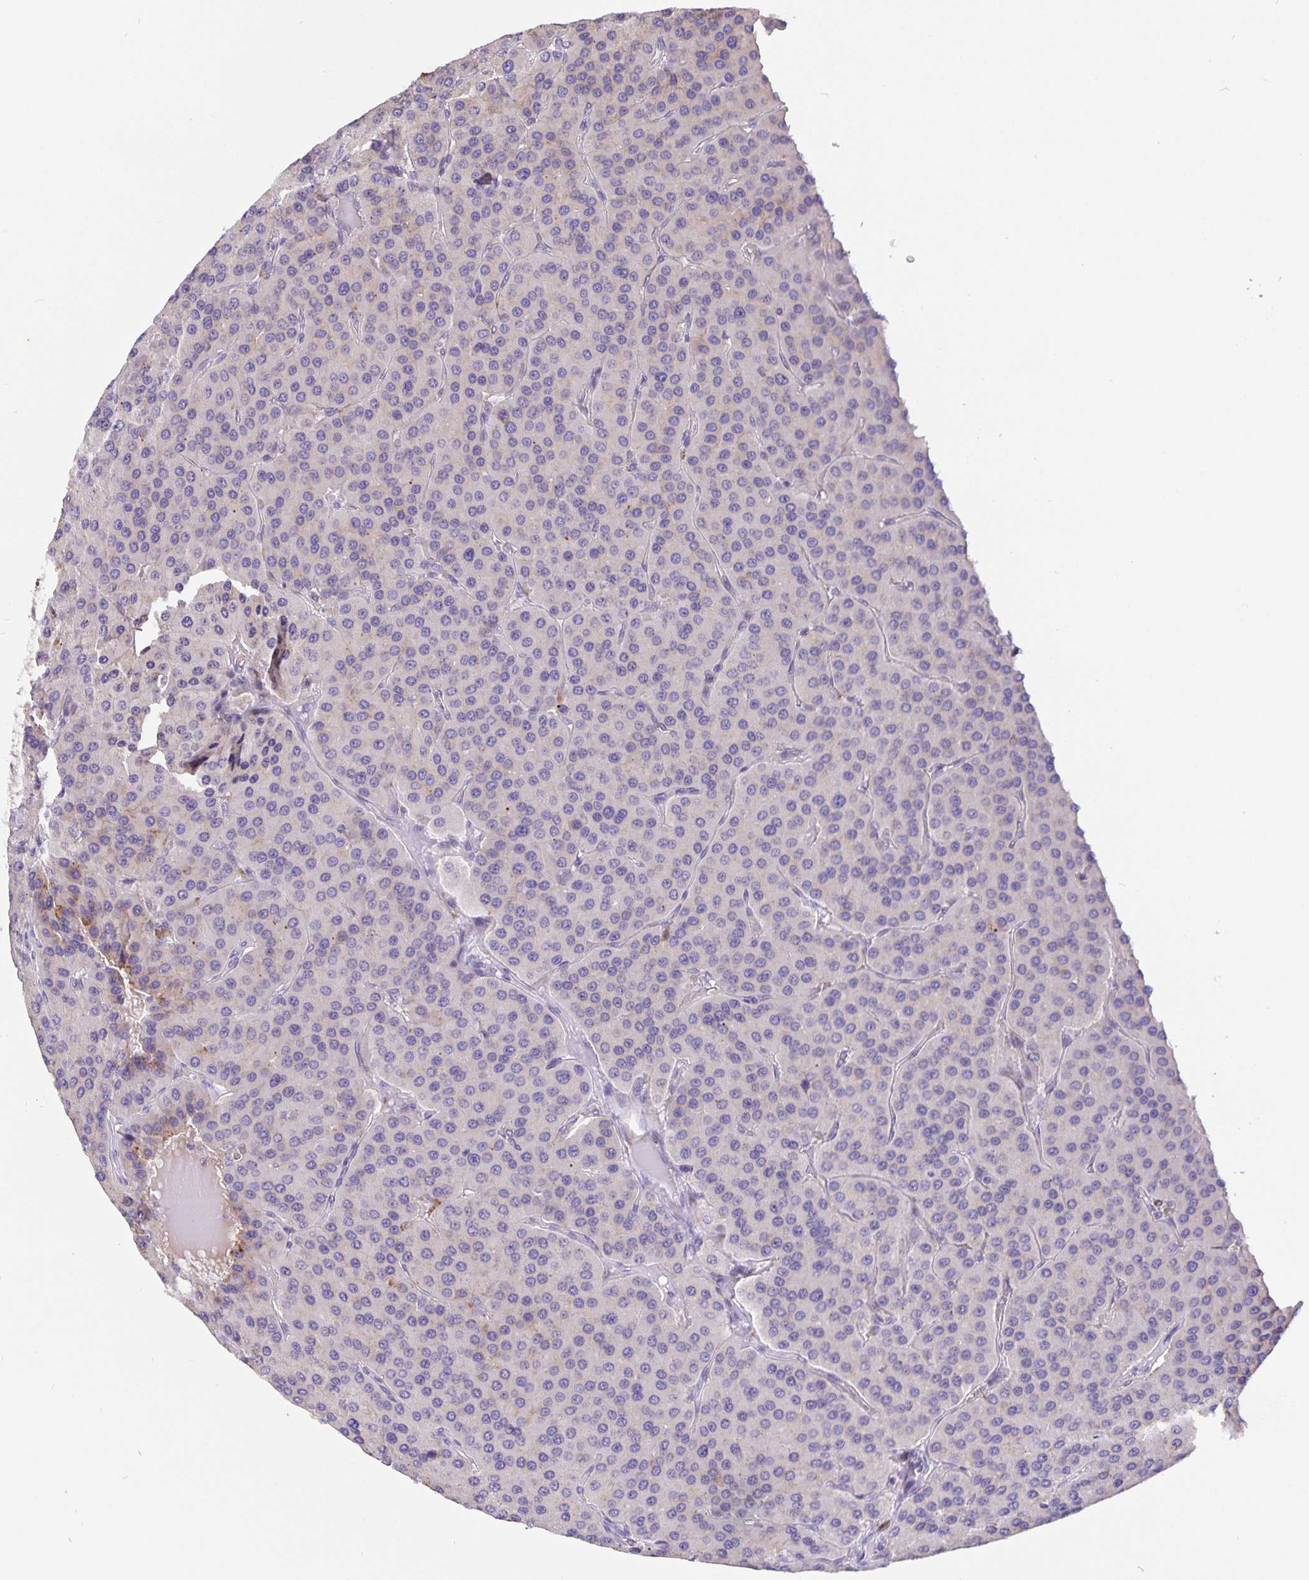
{"staining": {"intensity": "negative", "quantity": "none", "location": "none"}, "tissue": "parathyroid gland", "cell_type": "Glandular cells", "image_type": "normal", "snomed": [{"axis": "morphology", "description": "Normal tissue, NOS"}, {"axis": "morphology", "description": "Adenoma, NOS"}, {"axis": "topography", "description": "Parathyroid gland"}], "caption": "The immunohistochemistry photomicrograph has no significant expression in glandular cells of parathyroid gland.", "gene": "EML6", "patient": {"sex": "female", "age": 86}}